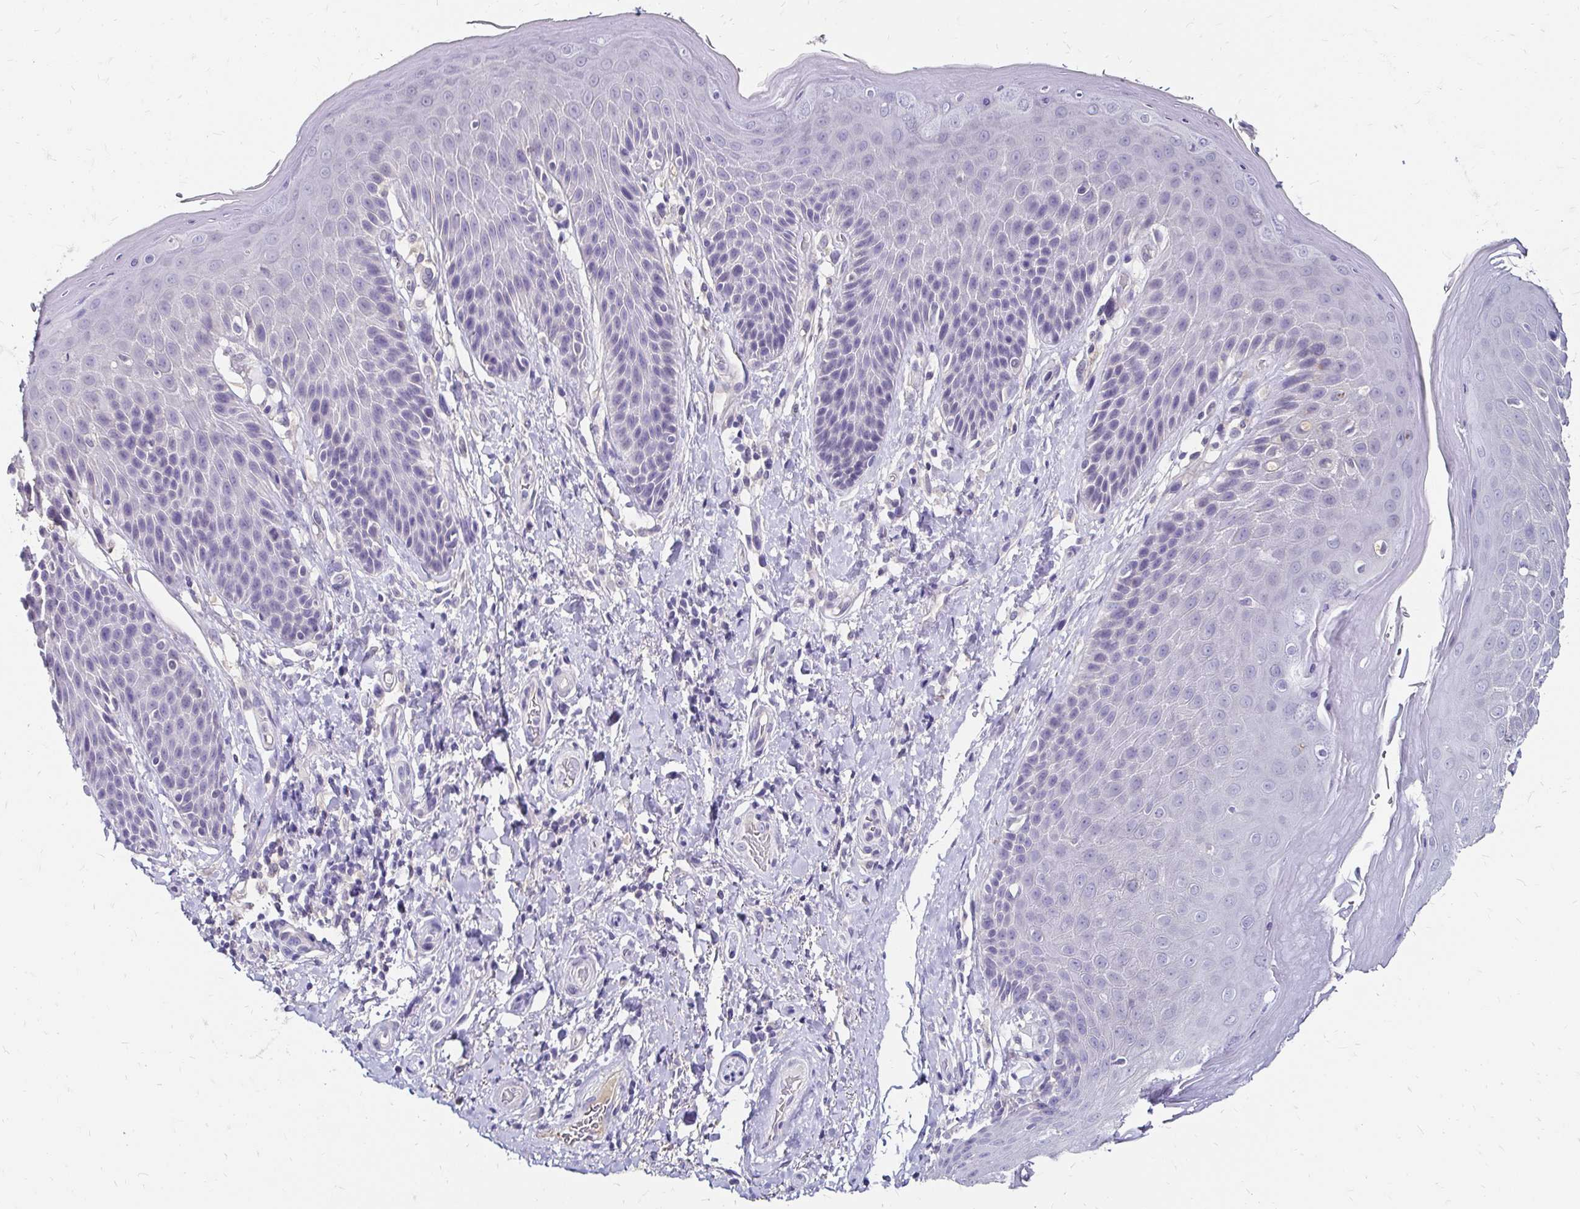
{"staining": {"intensity": "negative", "quantity": "none", "location": "none"}, "tissue": "skin", "cell_type": "Epidermal cells", "image_type": "normal", "snomed": [{"axis": "morphology", "description": "Normal tissue, NOS"}, {"axis": "topography", "description": "Anal"}, {"axis": "topography", "description": "Peripheral nerve tissue"}], "caption": "A high-resolution photomicrograph shows immunohistochemistry staining of unremarkable skin, which shows no significant positivity in epidermal cells. Nuclei are stained in blue.", "gene": "SCG3", "patient": {"sex": "male", "age": 51}}